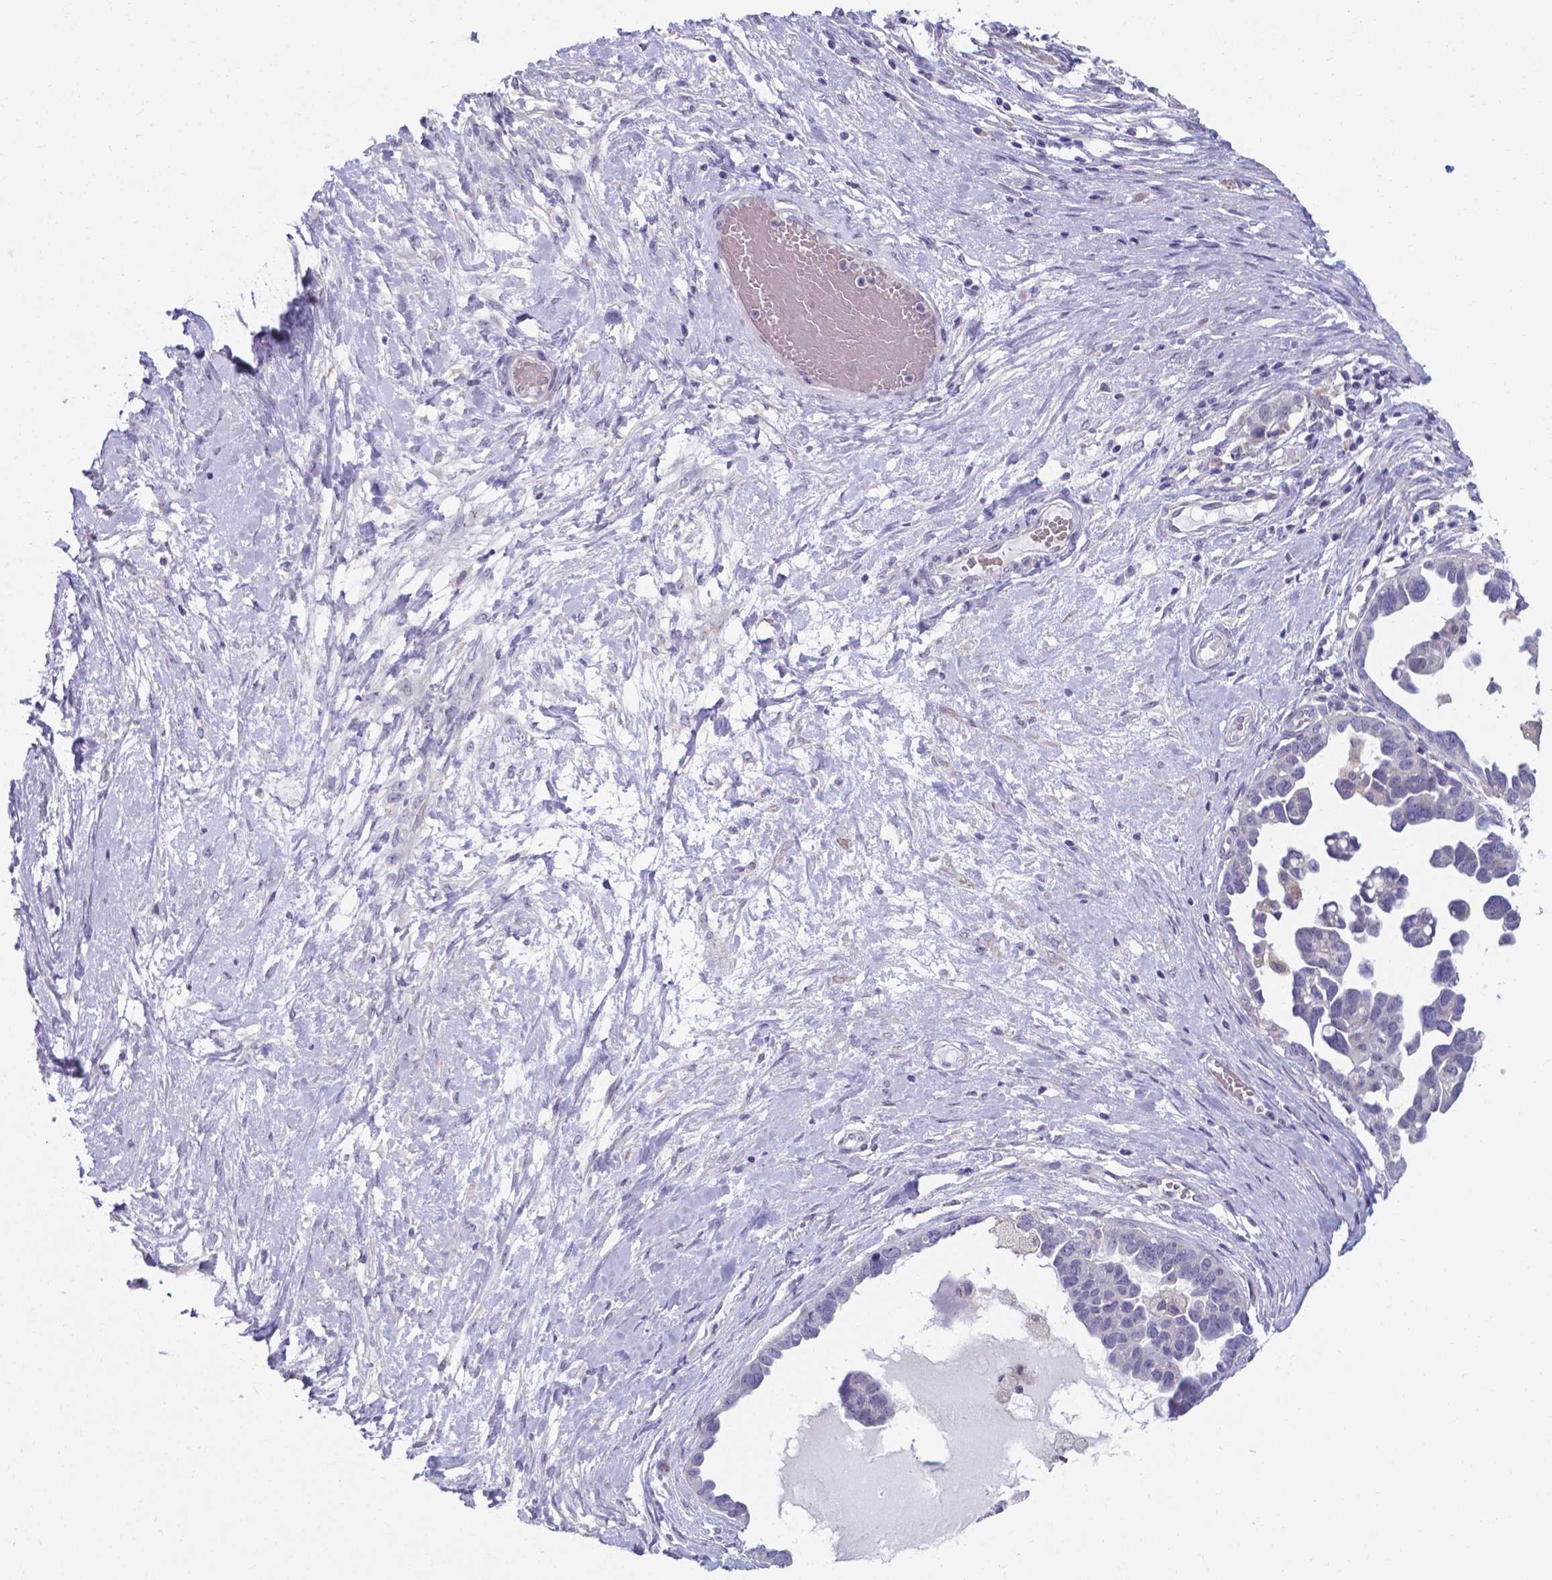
{"staining": {"intensity": "negative", "quantity": "none", "location": "none"}, "tissue": "ovarian cancer", "cell_type": "Tumor cells", "image_type": "cancer", "snomed": [{"axis": "morphology", "description": "Cystadenocarcinoma, serous, NOS"}, {"axis": "topography", "description": "Ovary"}], "caption": "Immunohistochemical staining of ovarian serous cystadenocarcinoma shows no significant positivity in tumor cells.", "gene": "AP5B1", "patient": {"sex": "female", "age": 54}}